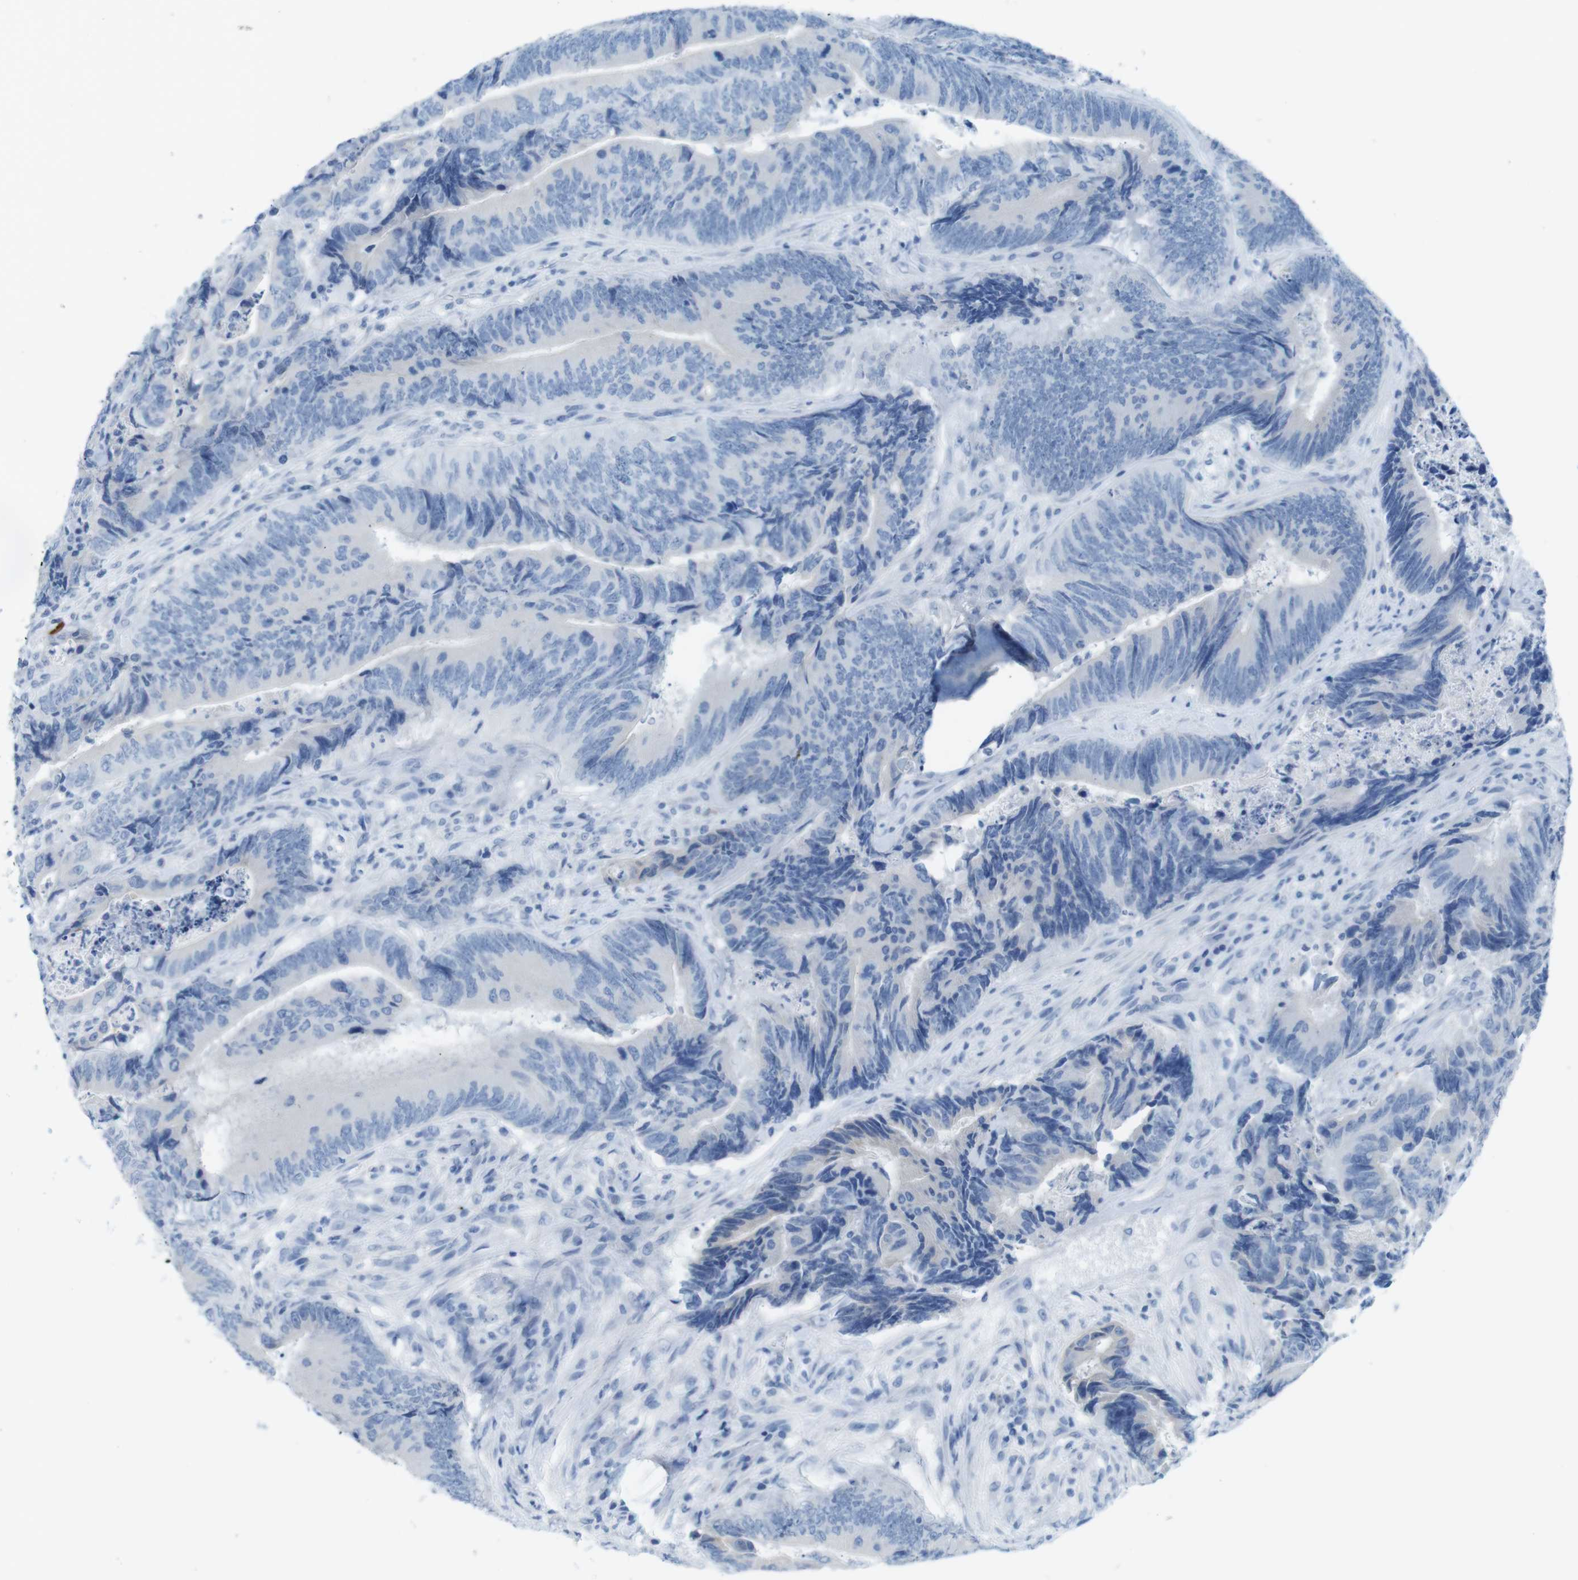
{"staining": {"intensity": "negative", "quantity": "none", "location": "none"}, "tissue": "colorectal cancer", "cell_type": "Tumor cells", "image_type": "cancer", "snomed": [{"axis": "morphology", "description": "Normal tissue, NOS"}, {"axis": "morphology", "description": "Adenocarcinoma, NOS"}, {"axis": "topography", "description": "Colon"}], "caption": "Image shows no significant protein expression in tumor cells of adenocarcinoma (colorectal). (DAB (3,3'-diaminobenzidine) immunohistochemistry (IHC) with hematoxylin counter stain).", "gene": "GAP43", "patient": {"sex": "male", "age": 56}}